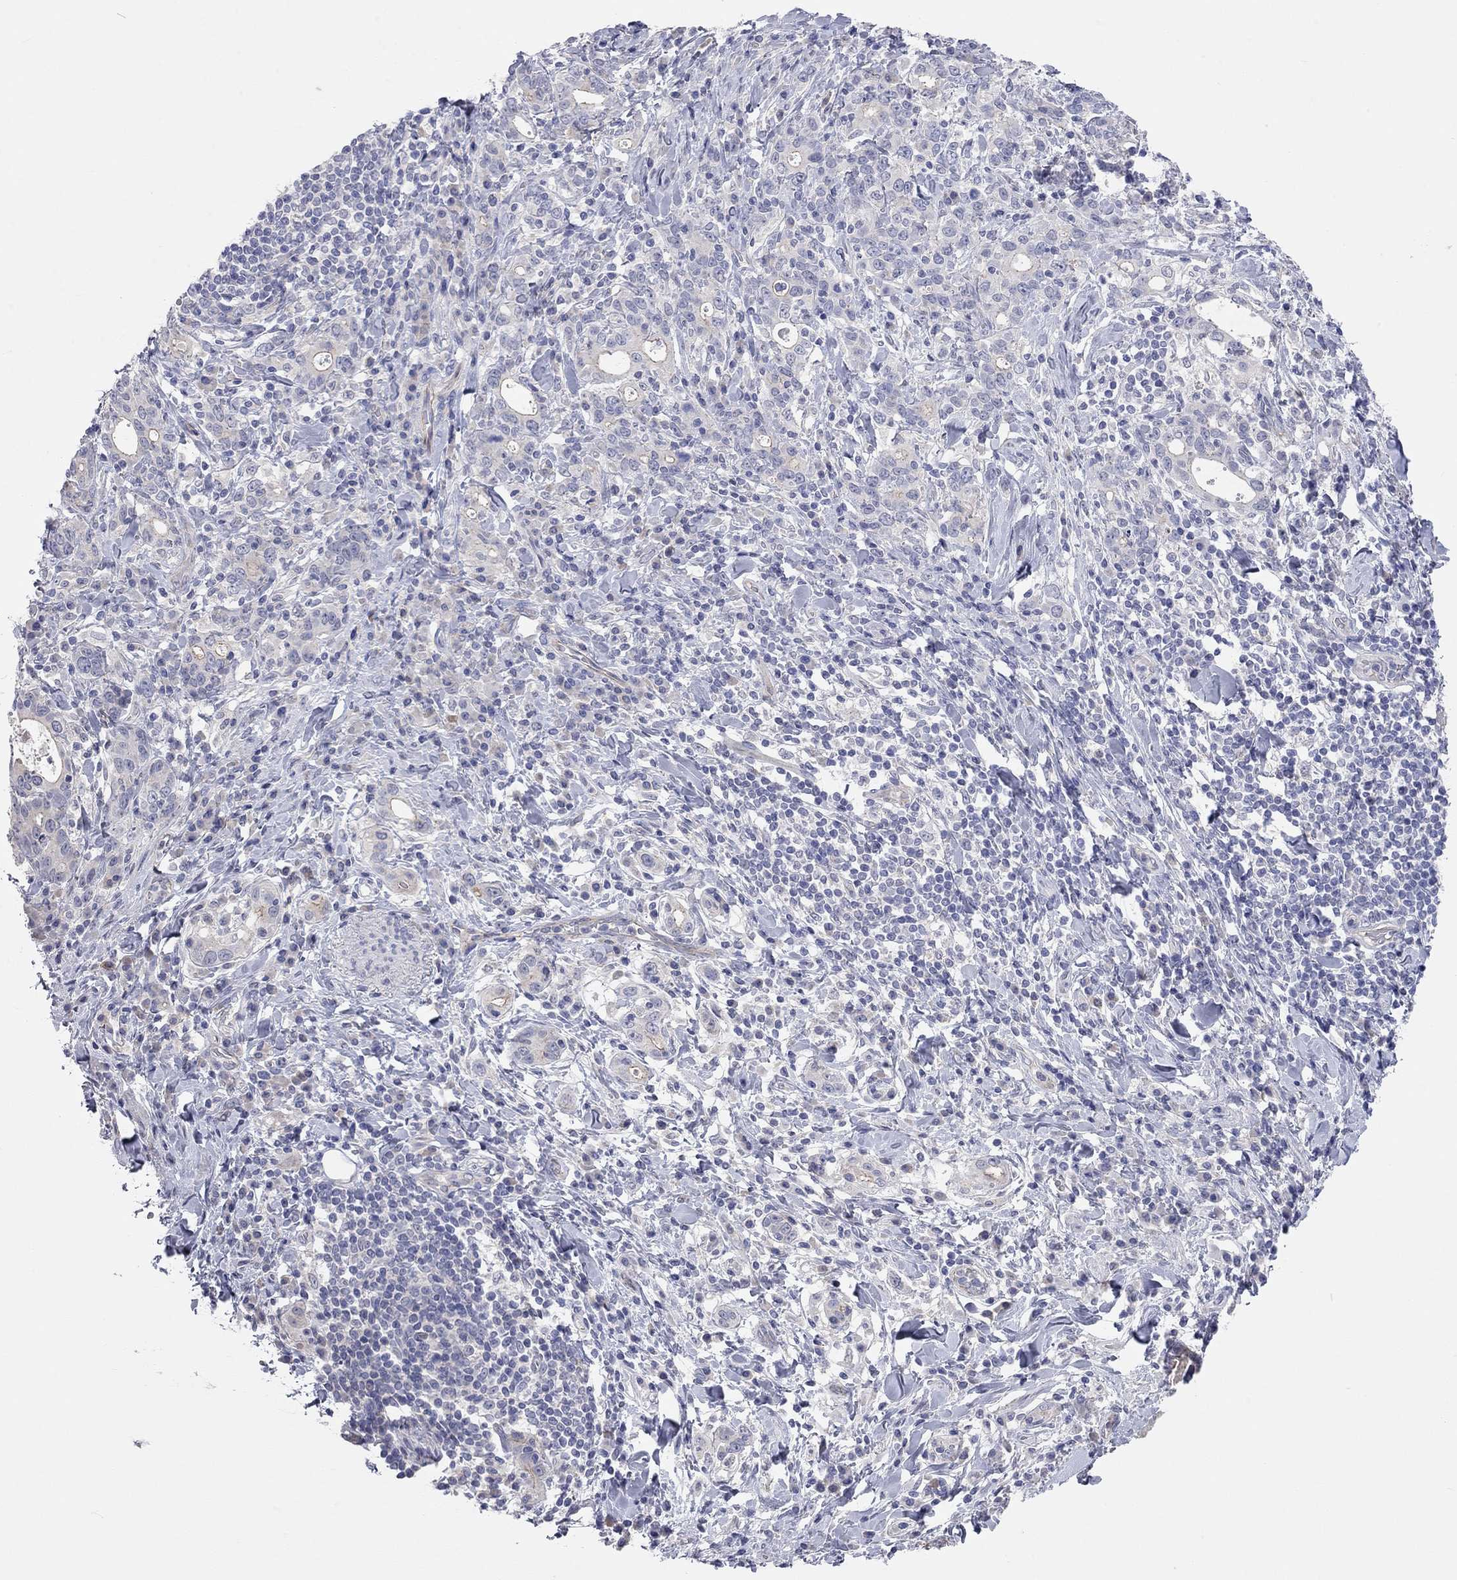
{"staining": {"intensity": "moderate", "quantity": "<25%", "location": "cytoplasmic/membranous"}, "tissue": "stomach cancer", "cell_type": "Tumor cells", "image_type": "cancer", "snomed": [{"axis": "morphology", "description": "Adenocarcinoma, NOS"}, {"axis": "topography", "description": "Stomach"}], "caption": "This histopathology image demonstrates stomach cancer (adenocarcinoma) stained with immunohistochemistry (IHC) to label a protein in brown. The cytoplasmic/membranous of tumor cells show moderate positivity for the protein. Nuclei are counter-stained blue.", "gene": "KCNB1", "patient": {"sex": "male", "age": 79}}